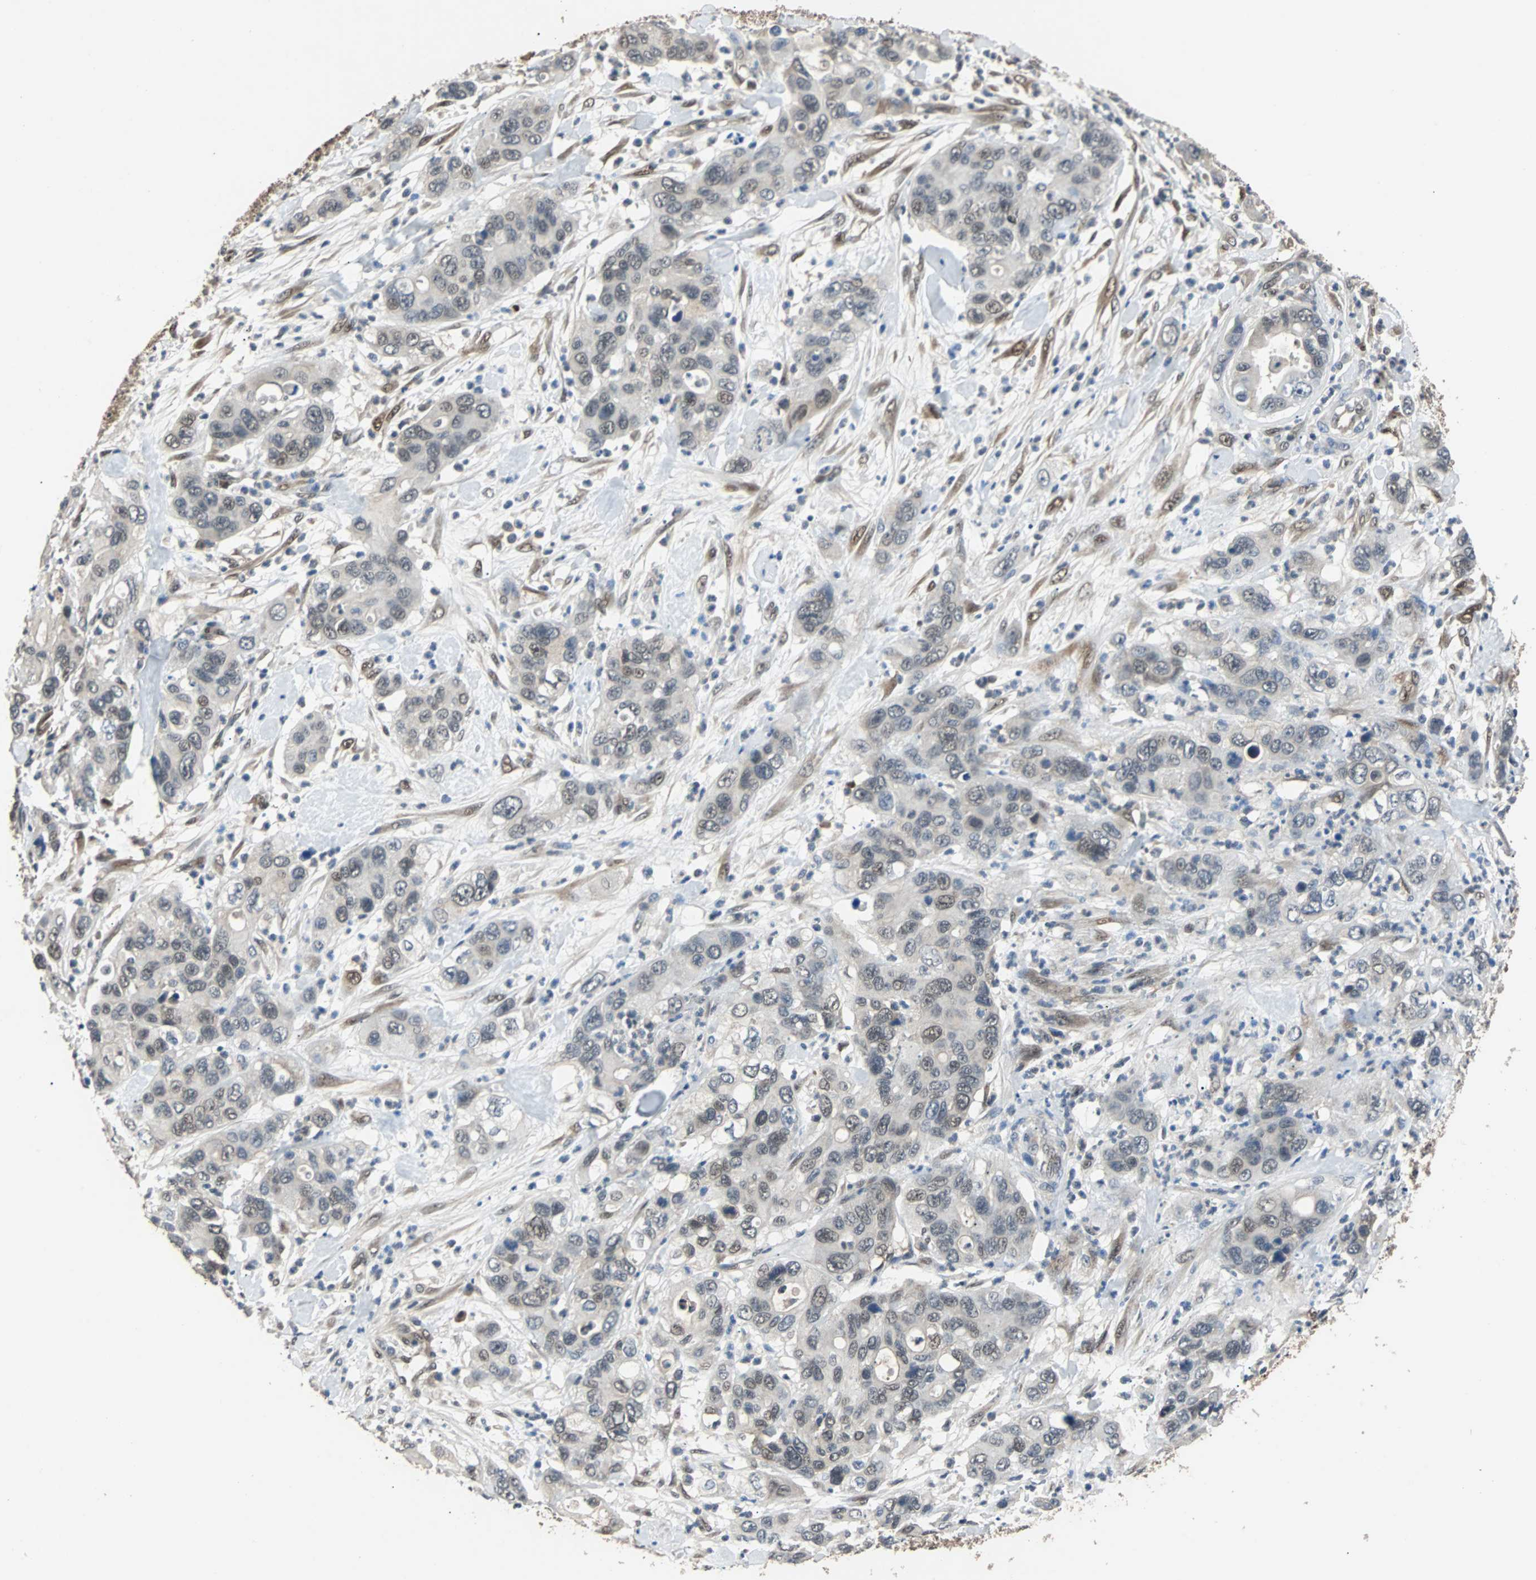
{"staining": {"intensity": "weak", "quantity": "<25%", "location": "nuclear"}, "tissue": "pancreatic cancer", "cell_type": "Tumor cells", "image_type": "cancer", "snomed": [{"axis": "morphology", "description": "Adenocarcinoma, NOS"}, {"axis": "topography", "description": "Pancreas"}], "caption": "Immunohistochemical staining of human pancreatic cancer (adenocarcinoma) demonstrates no significant expression in tumor cells. Nuclei are stained in blue.", "gene": "PRDX6", "patient": {"sex": "female", "age": 71}}